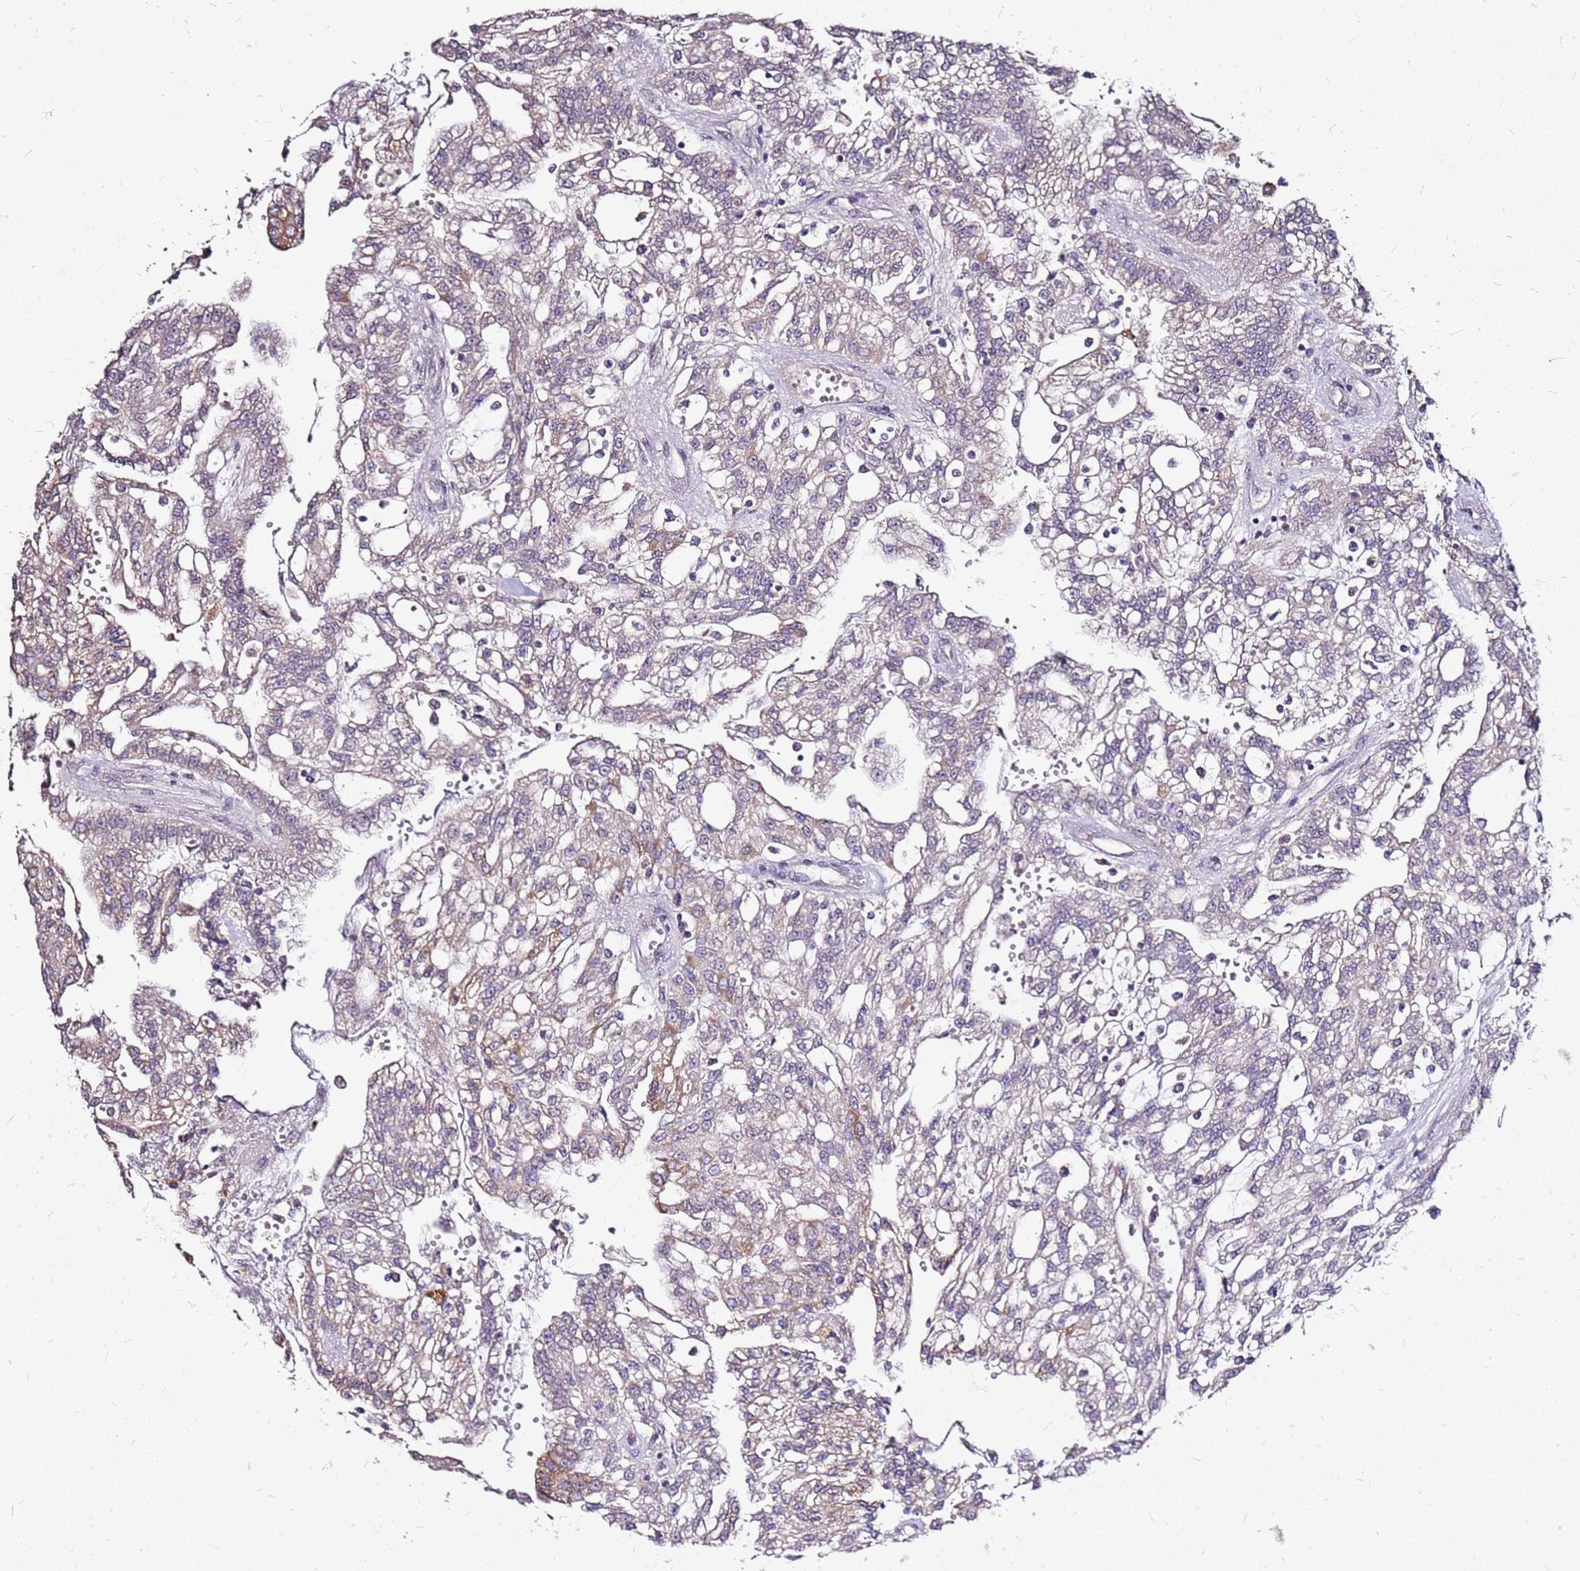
{"staining": {"intensity": "weak", "quantity": "25%-75%", "location": "cytoplasmic/membranous"}, "tissue": "renal cancer", "cell_type": "Tumor cells", "image_type": "cancer", "snomed": [{"axis": "morphology", "description": "Adenocarcinoma, NOS"}, {"axis": "topography", "description": "Kidney"}], "caption": "Human renal cancer (adenocarcinoma) stained with a protein marker reveals weak staining in tumor cells.", "gene": "DCDC2C", "patient": {"sex": "male", "age": 63}}